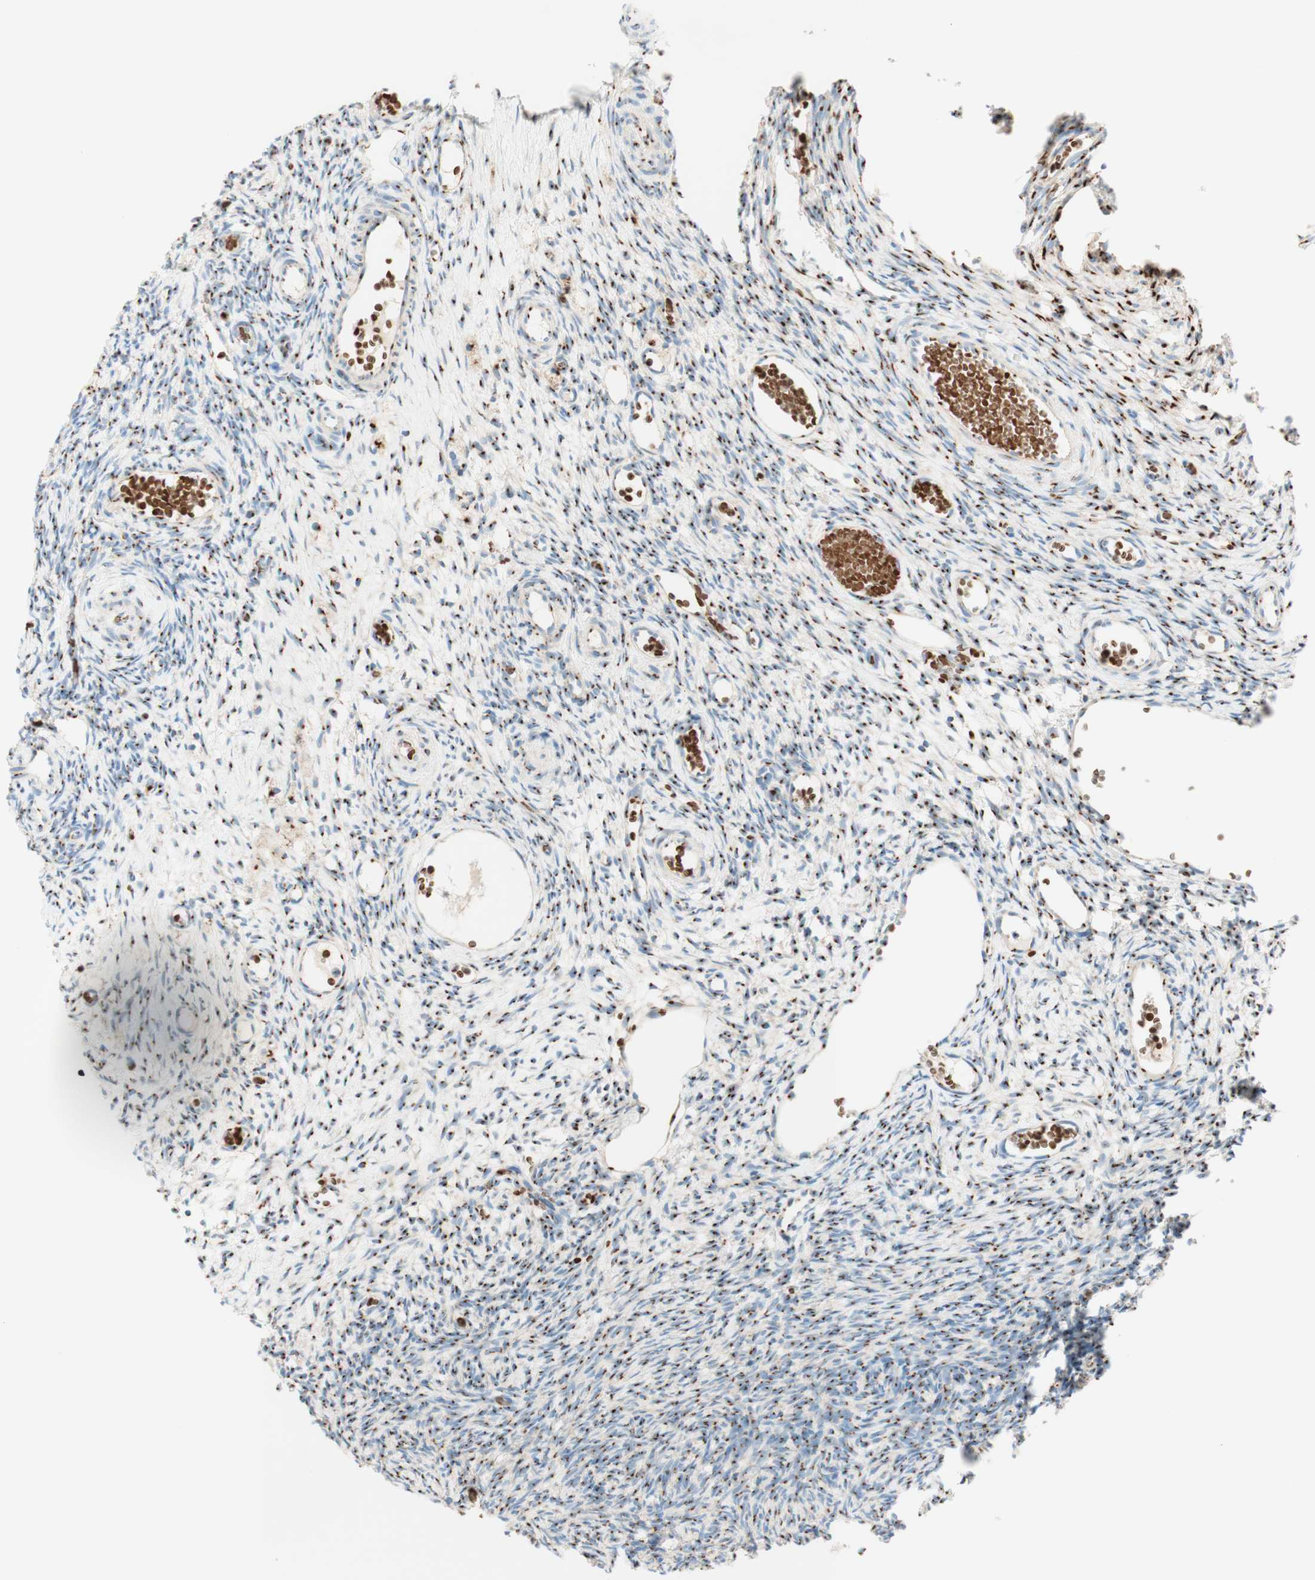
{"staining": {"intensity": "strong", "quantity": "25%-75%", "location": "cytoplasmic/membranous"}, "tissue": "ovary", "cell_type": "Ovarian stroma cells", "image_type": "normal", "snomed": [{"axis": "morphology", "description": "Normal tissue, NOS"}, {"axis": "topography", "description": "Ovary"}], "caption": "Immunohistochemical staining of normal human ovary exhibits strong cytoplasmic/membranous protein positivity in about 25%-75% of ovarian stroma cells. Using DAB (brown) and hematoxylin (blue) stains, captured at high magnification using brightfield microscopy.", "gene": "GOLGB1", "patient": {"sex": "female", "age": 35}}